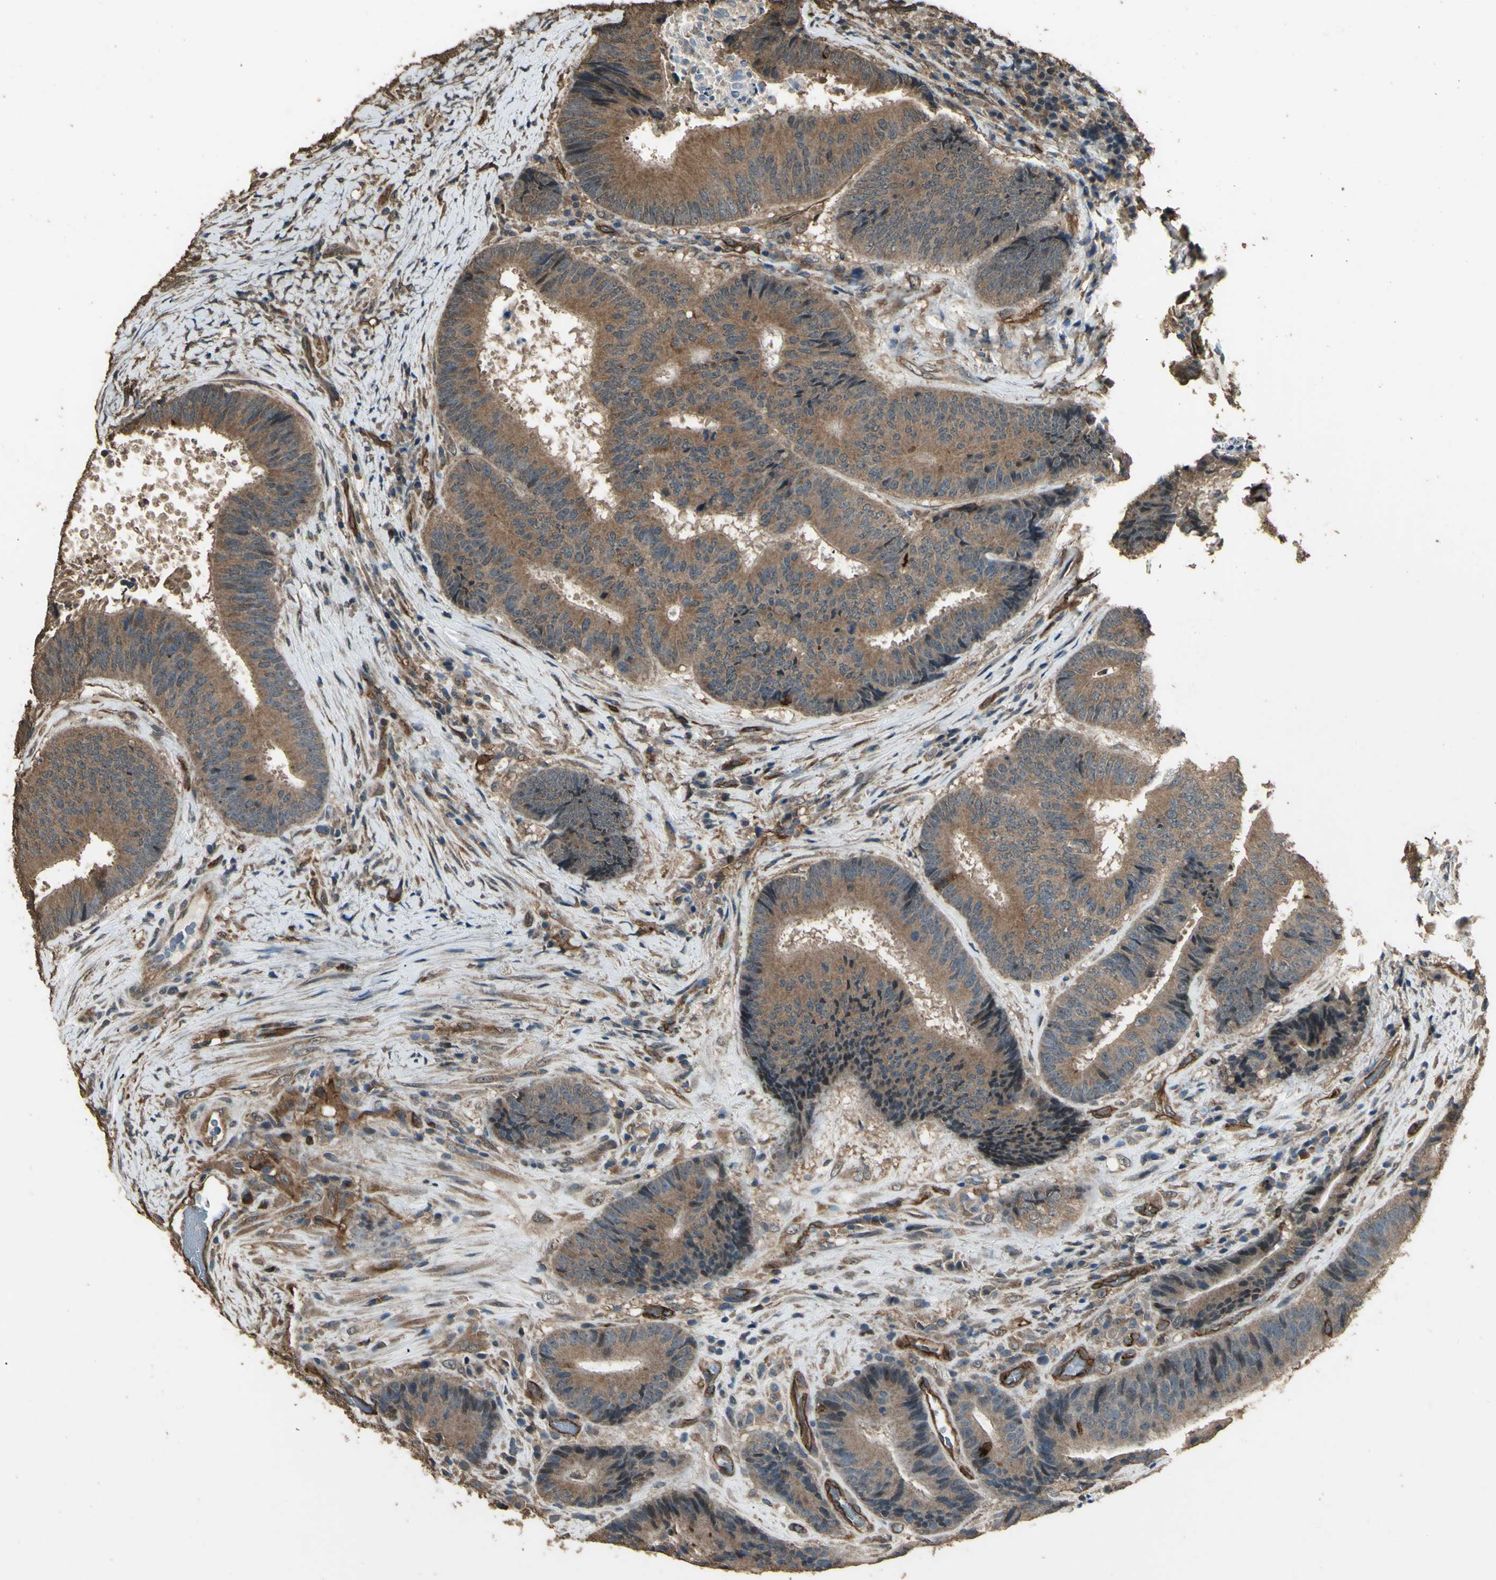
{"staining": {"intensity": "moderate", "quantity": ">75%", "location": "cytoplasmic/membranous"}, "tissue": "colorectal cancer", "cell_type": "Tumor cells", "image_type": "cancer", "snomed": [{"axis": "morphology", "description": "Adenocarcinoma, NOS"}, {"axis": "topography", "description": "Rectum"}], "caption": "Tumor cells display medium levels of moderate cytoplasmic/membranous positivity in approximately >75% of cells in adenocarcinoma (colorectal). The protein is stained brown, and the nuclei are stained in blue (DAB IHC with brightfield microscopy, high magnification).", "gene": "TSPO", "patient": {"sex": "male", "age": 72}}